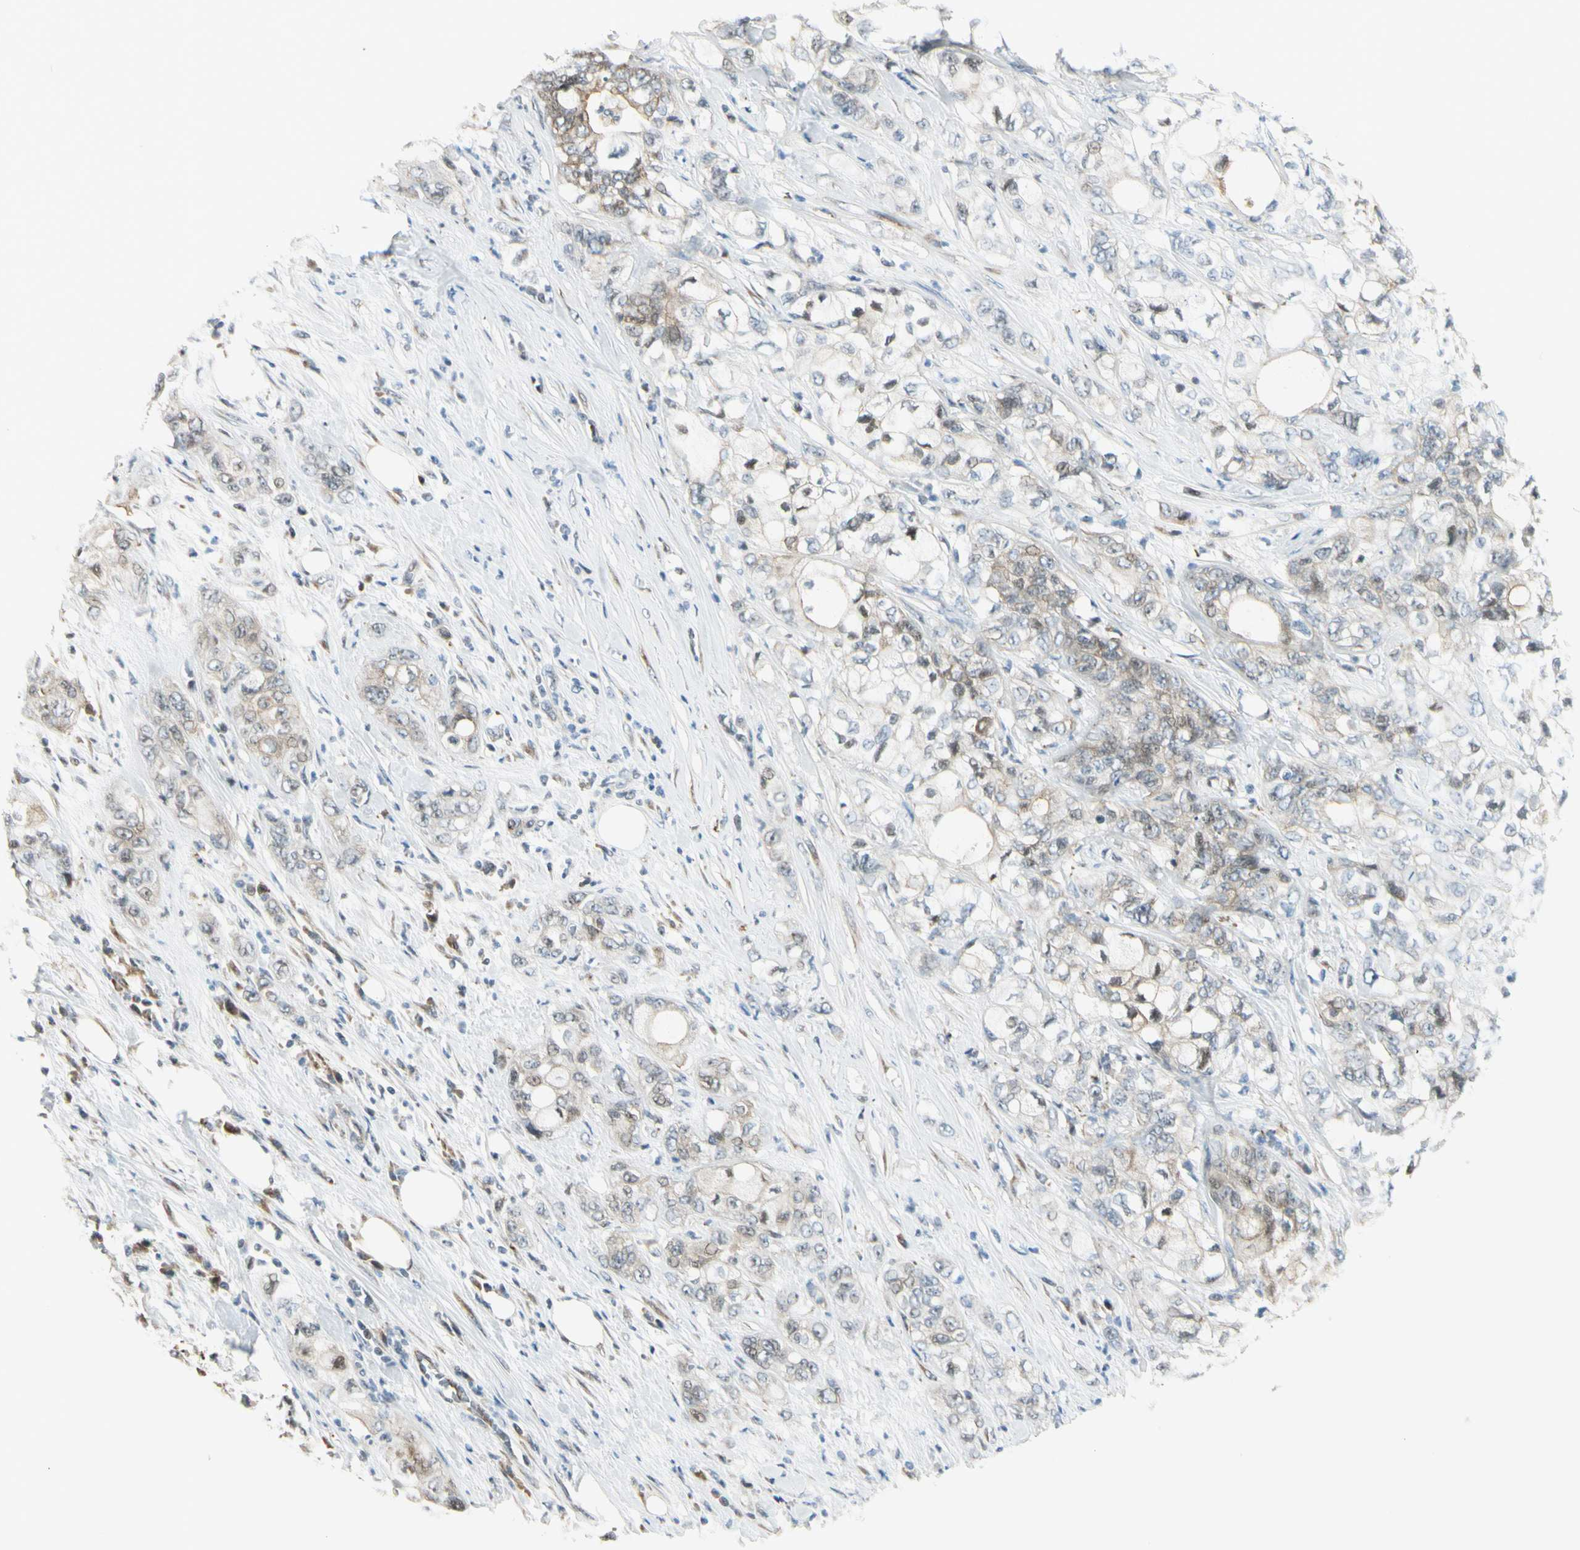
{"staining": {"intensity": "weak", "quantity": "<25%", "location": "cytoplasmic/membranous,nuclear"}, "tissue": "pancreatic cancer", "cell_type": "Tumor cells", "image_type": "cancer", "snomed": [{"axis": "morphology", "description": "Adenocarcinoma, NOS"}, {"axis": "topography", "description": "Pancreas"}], "caption": "A high-resolution micrograph shows immunohistochemistry (IHC) staining of pancreatic cancer, which shows no significant staining in tumor cells.", "gene": "NPDC1", "patient": {"sex": "male", "age": 70}}